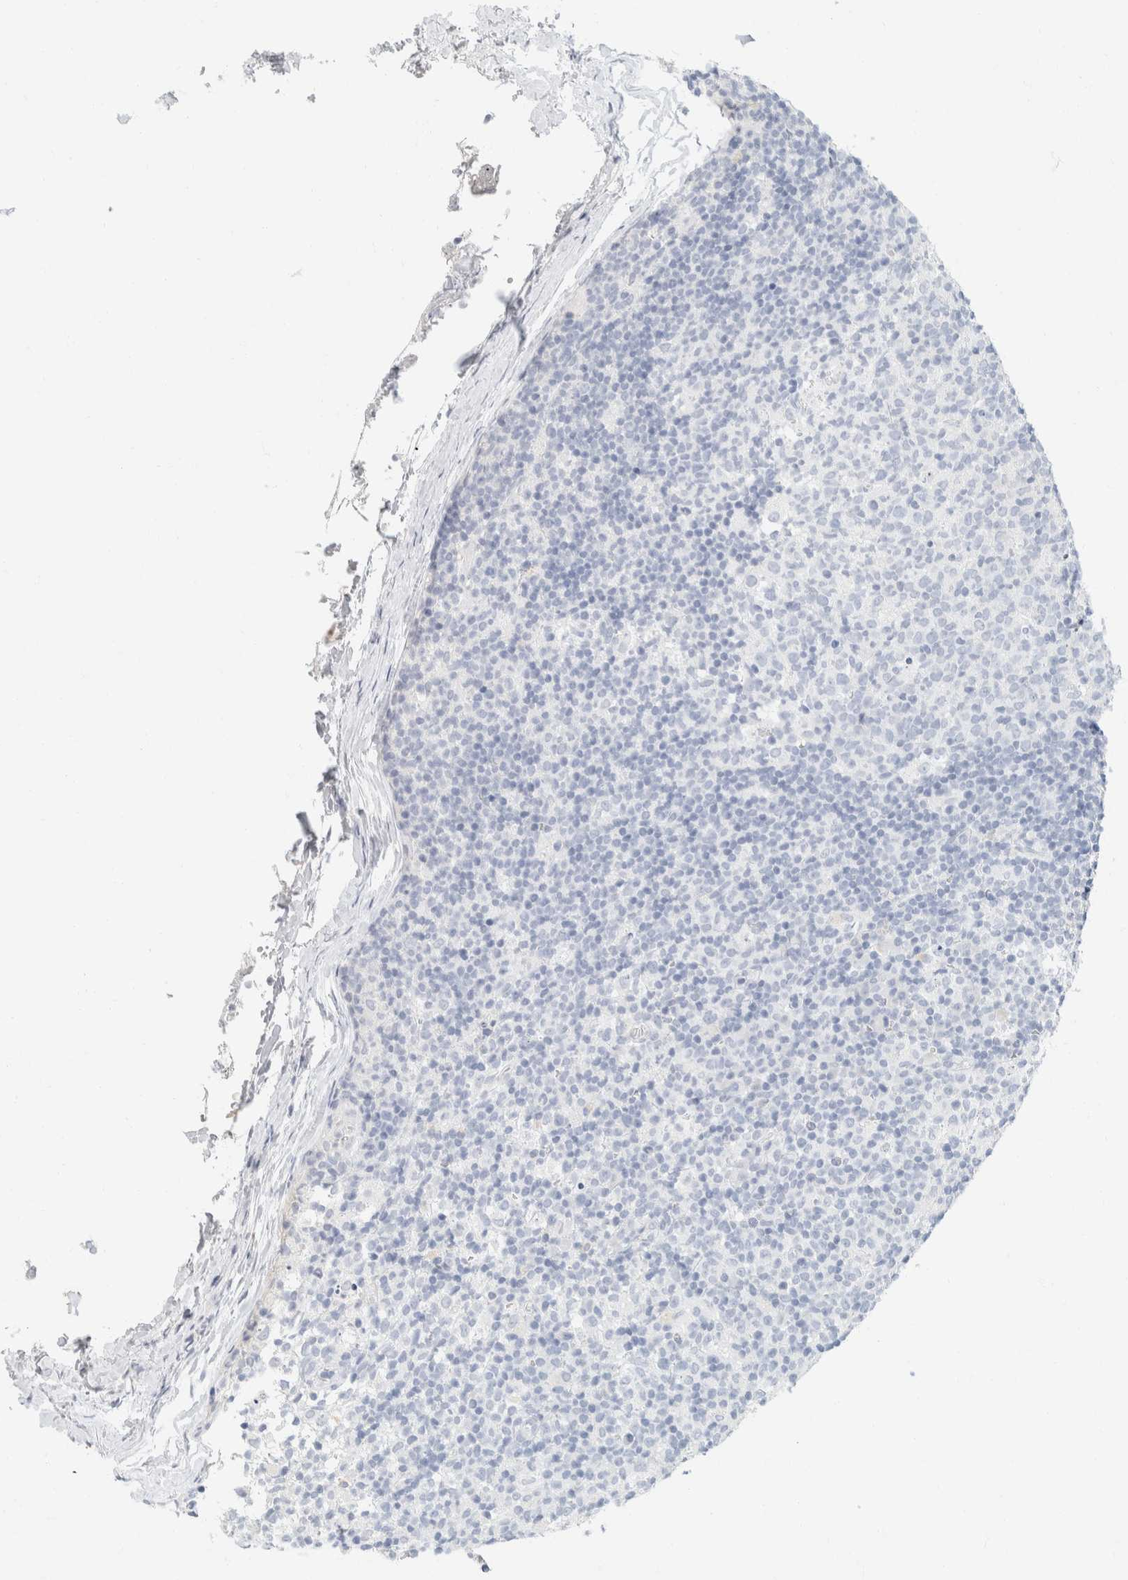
{"staining": {"intensity": "negative", "quantity": "none", "location": "none"}, "tissue": "lymph node", "cell_type": "Germinal center cells", "image_type": "normal", "snomed": [{"axis": "morphology", "description": "Normal tissue, NOS"}, {"axis": "morphology", "description": "Inflammation, NOS"}, {"axis": "topography", "description": "Lymph node"}], "caption": "Immunohistochemistry micrograph of unremarkable lymph node stained for a protein (brown), which displays no positivity in germinal center cells.", "gene": "KRT20", "patient": {"sex": "male", "age": 55}}